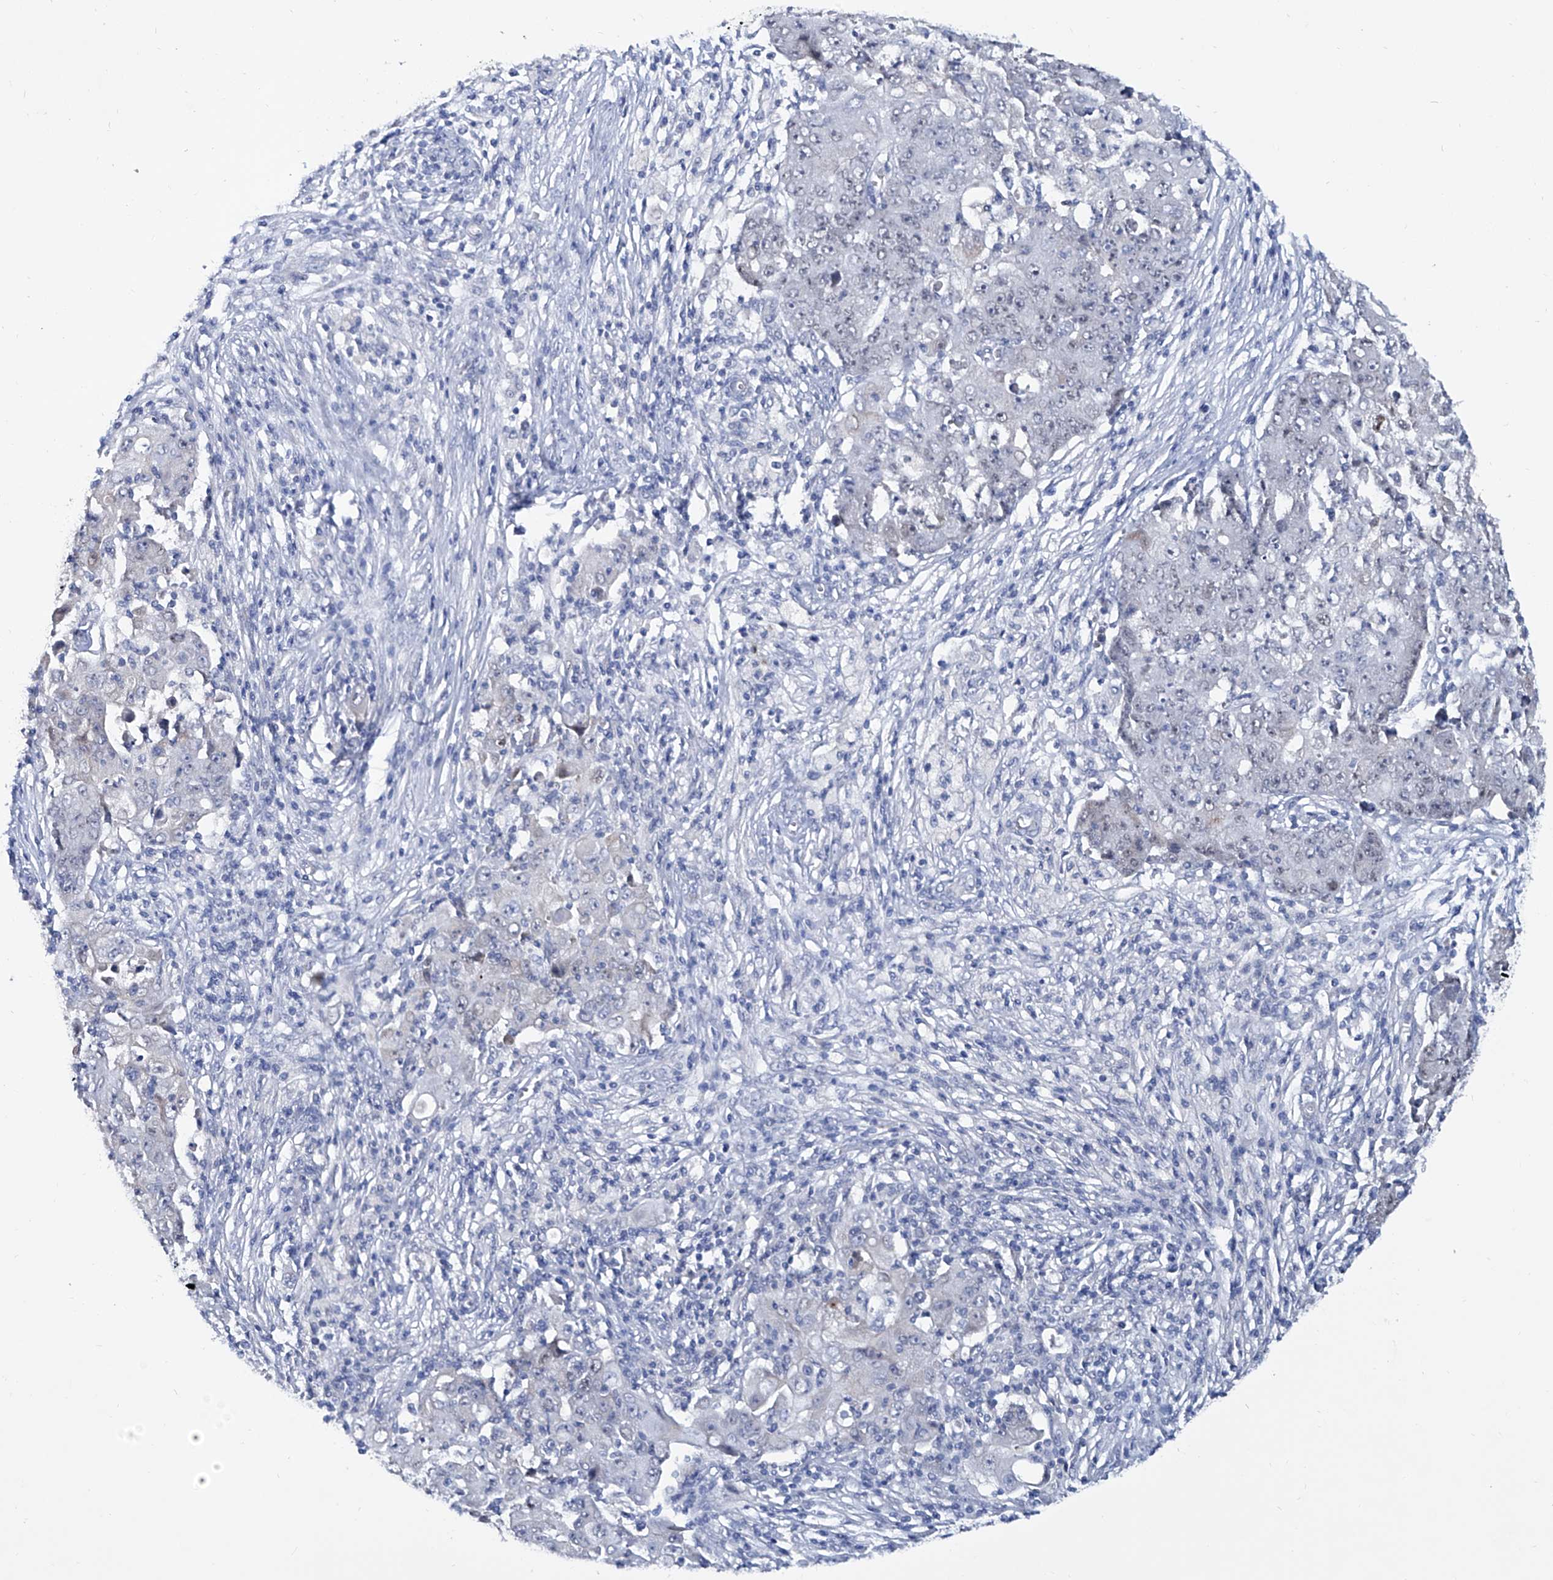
{"staining": {"intensity": "negative", "quantity": "none", "location": "none"}, "tissue": "ovarian cancer", "cell_type": "Tumor cells", "image_type": "cancer", "snomed": [{"axis": "morphology", "description": "Carcinoma, endometroid"}, {"axis": "topography", "description": "Ovary"}], "caption": "Human ovarian cancer (endometroid carcinoma) stained for a protein using IHC reveals no staining in tumor cells.", "gene": "KLHL17", "patient": {"sex": "female", "age": 42}}